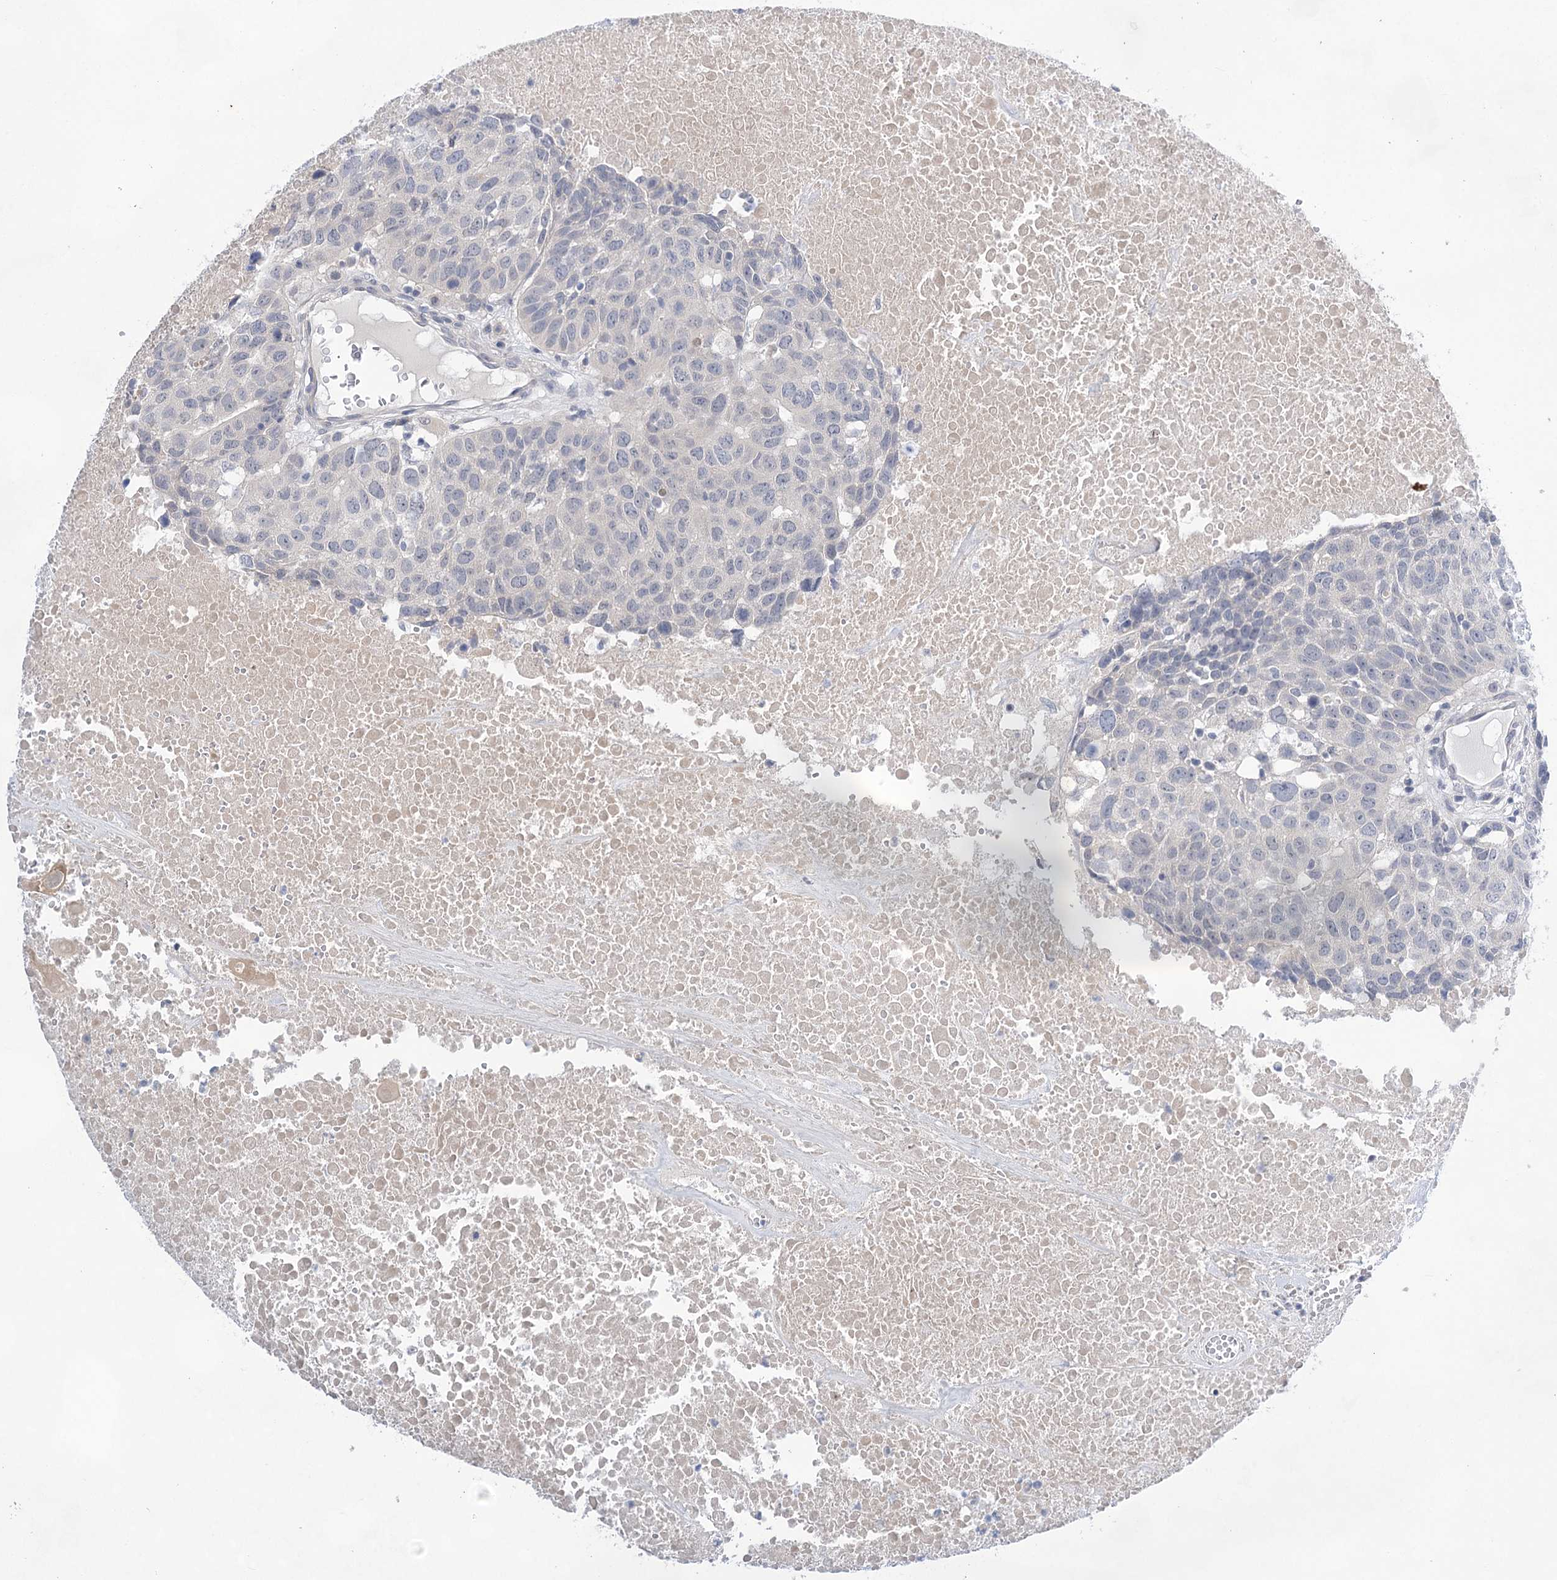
{"staining": {"intensity": "negative", "quantity": "none", "location": "none"}, "tissue": "head and neck cancer", "cell_type": "Tumor cells", "image_type": "cancer", "snomed": [{"axis": "morphology", "description": "Squamous cell carcinoma, NOS"}, {"axis": "topography", "description": "Head-Neck"}], "caption": "There is no significant staining in tumor cells of head and neck squamous cell carcinoma.", "gene": "LALBA", "patient": {"sex": "male", "age": 66}}